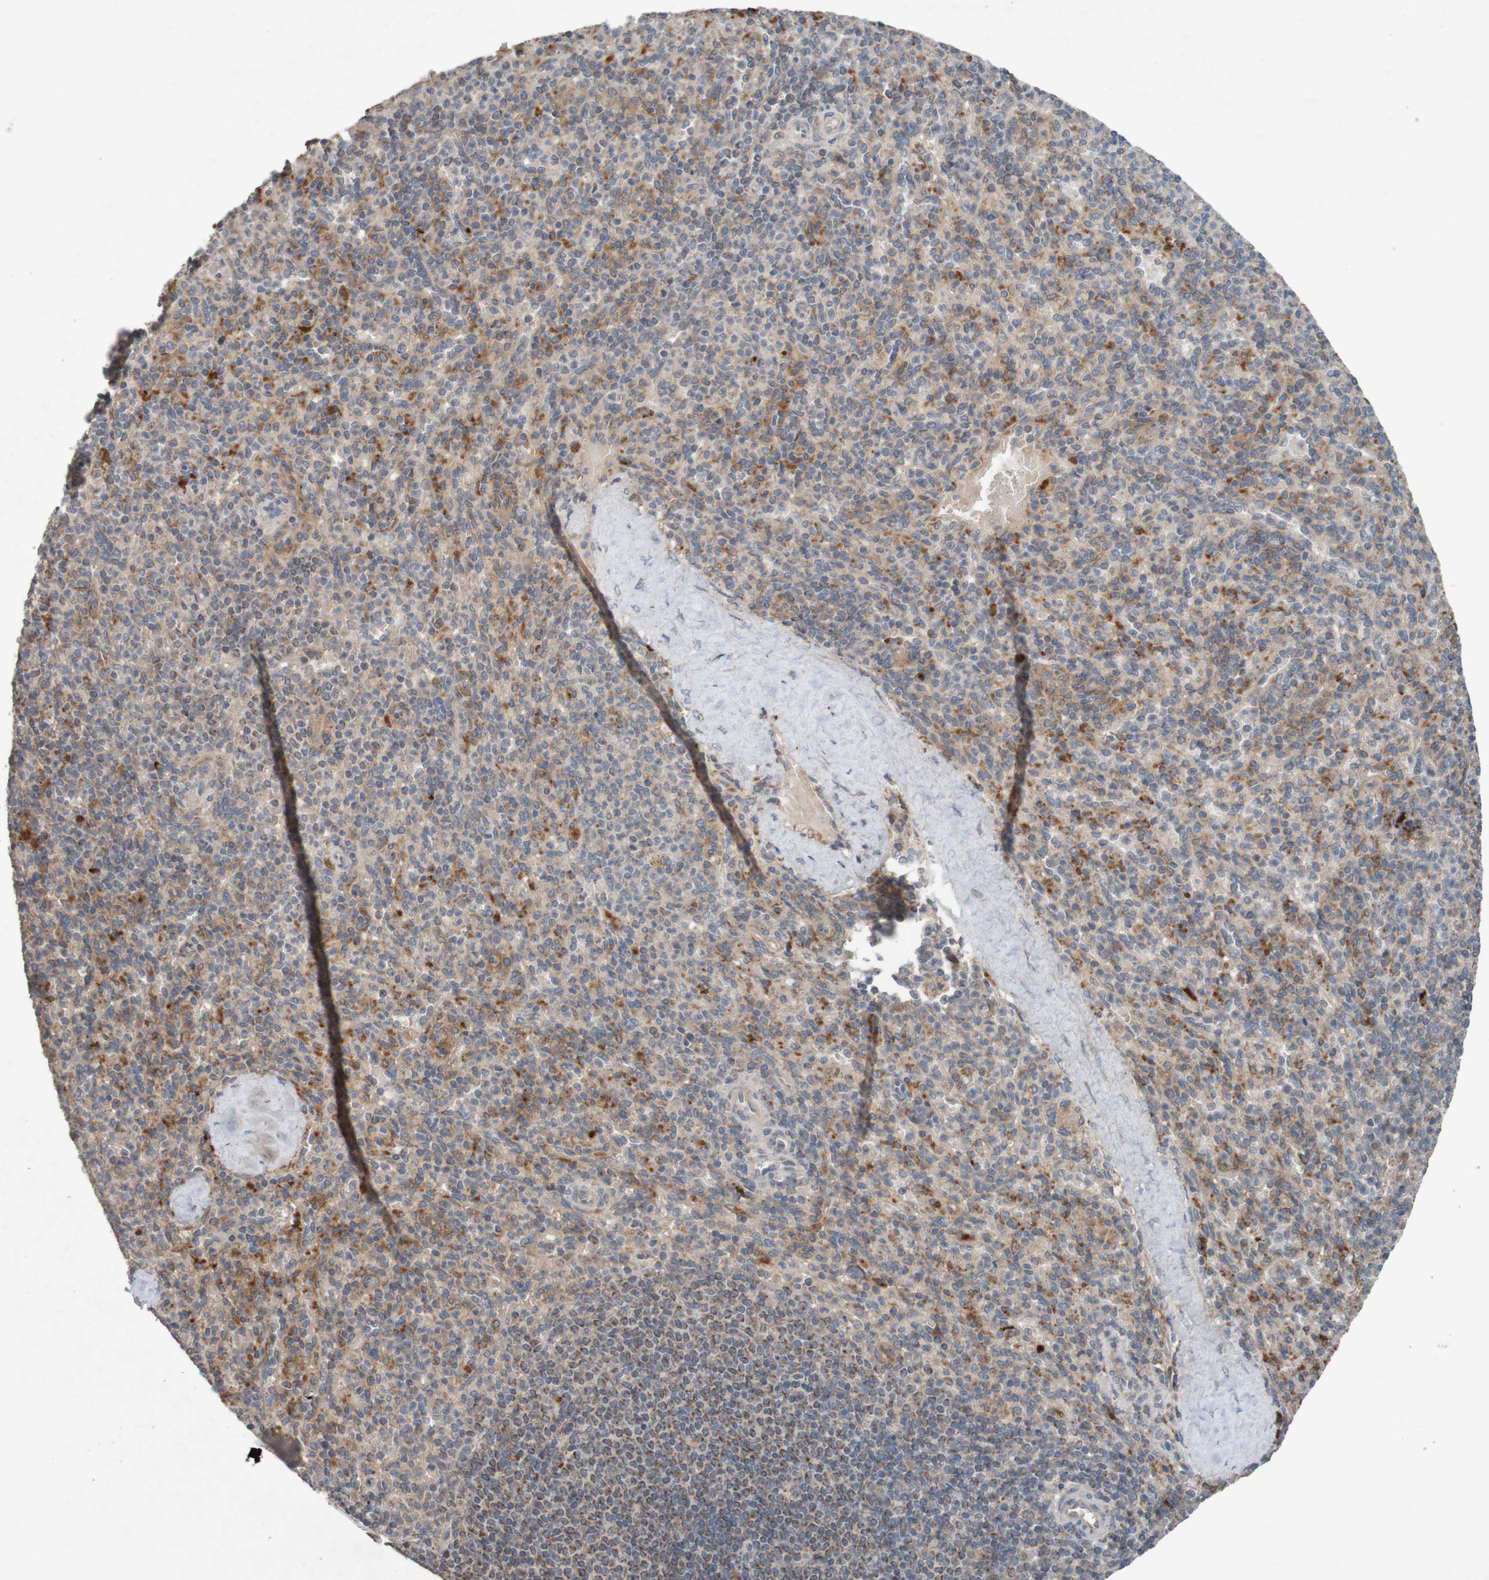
{"staining": {"intensity": "moderate", "quantity": "<25%", "location": "cytoplasmic/membranous"}, "tissue": "spleen", "cell_type": "Cells in red pulp", "image_type": "normal", "snomed": [{"axis": "morphology", "description": "Normal tissue, NOS"}, {"axis": "topography", "description": "Spleen"}], "caption": "A brown stain shows moderate cytoplasmic/membranous positivity of a protein in cells in red pulp of unremarkable spleen.", "gene": "B3GAT2", "patient": {"sex": "male", "age": 36}}